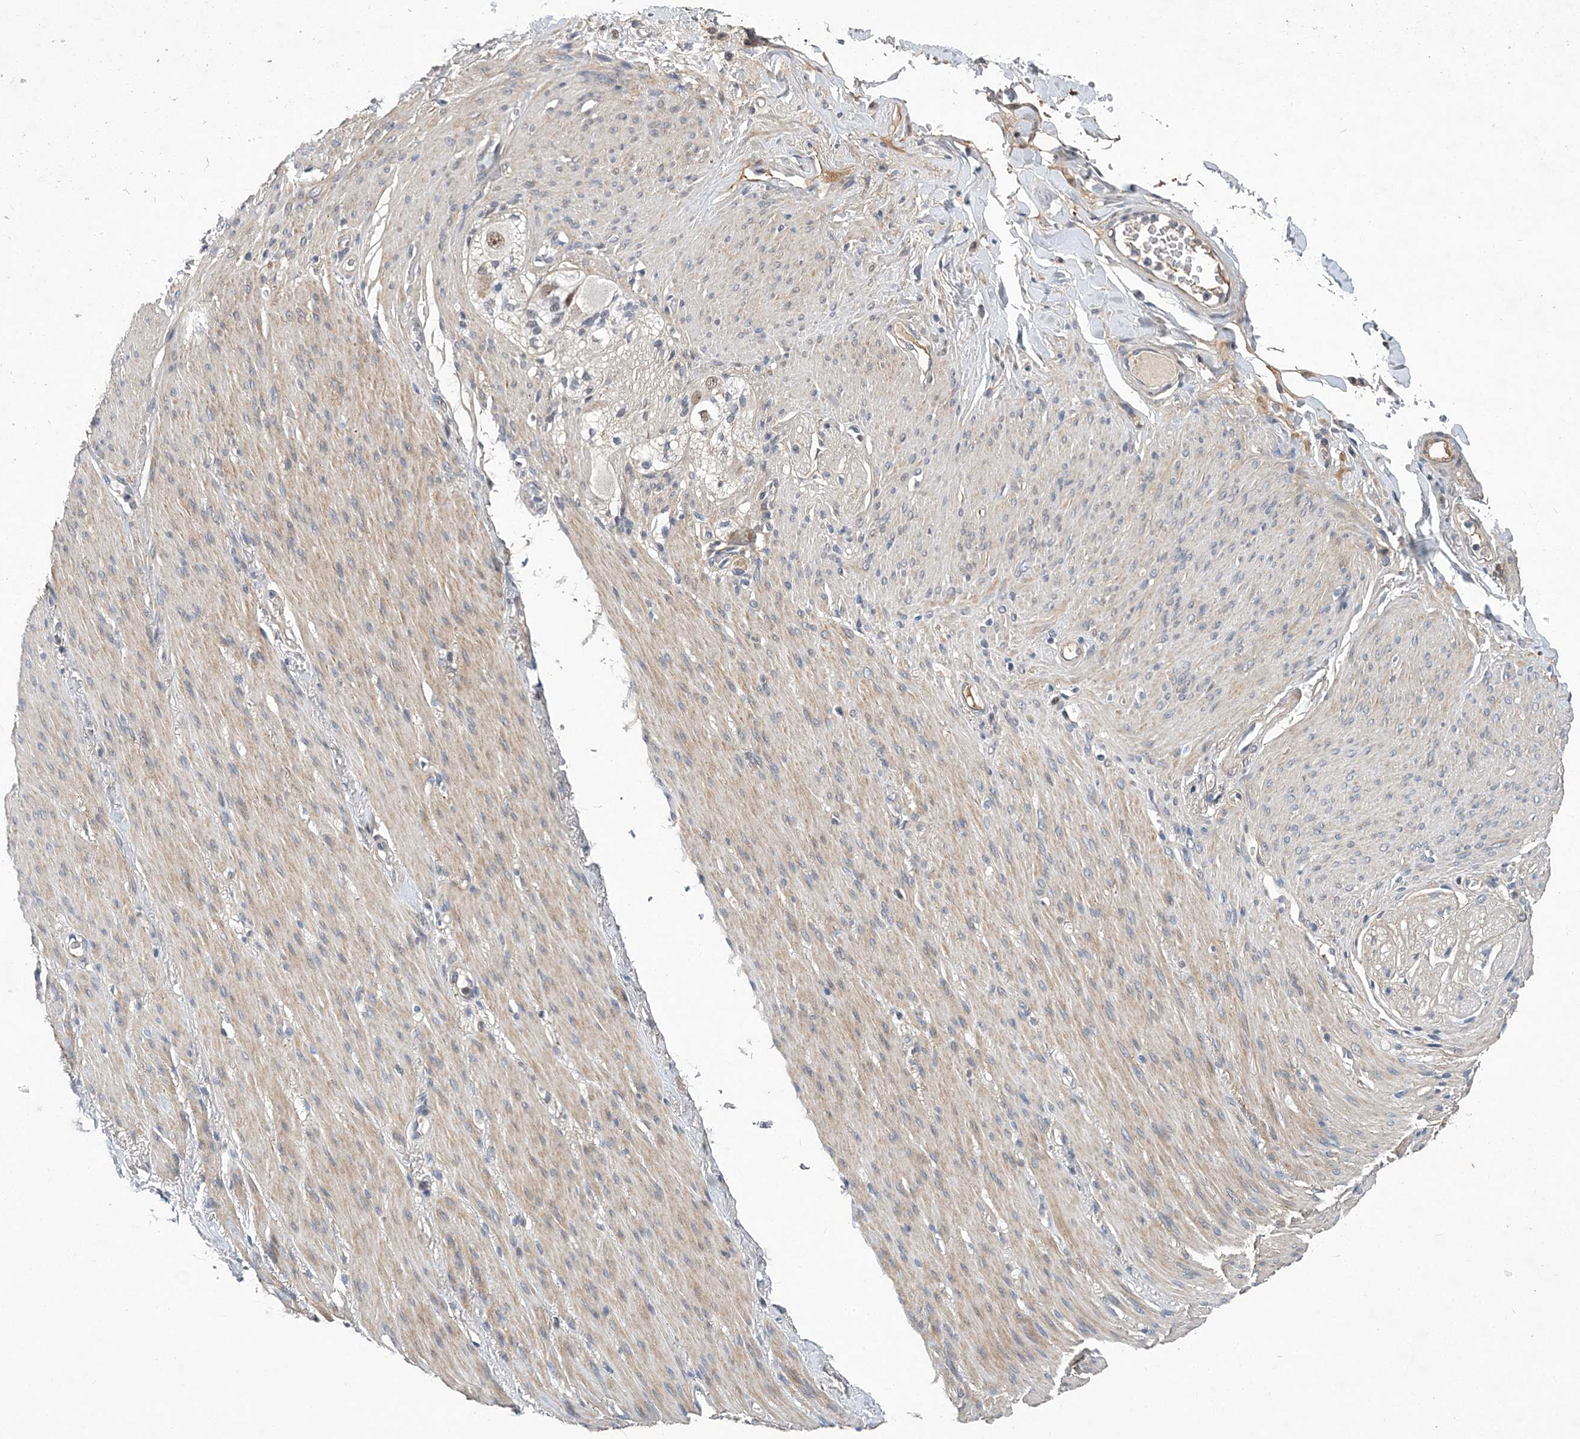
{"staining": {"intensity": "negative", "quantity": "none", "location": "none"}, "tissue": "adipose tissue", "cell_type": "Adipocytes", "image_type": "normal", "snomed": [{"axis": "morphology", "description": "Normal tissue, NOS"}, {"axis": "topography", "description": "Colon"}, {"axis": "topography", "description": "Peripheral nerve tissue"}], "caption": "Adipose tissue was stained to show a protein in brown. There is no significant staining in adipocytes. (Brightfield microscopy of DAB immunohistochemistry (IHC) at high magnification).", "gene": "FAM217A", "patient": {"sex": "female", "age": 61}}